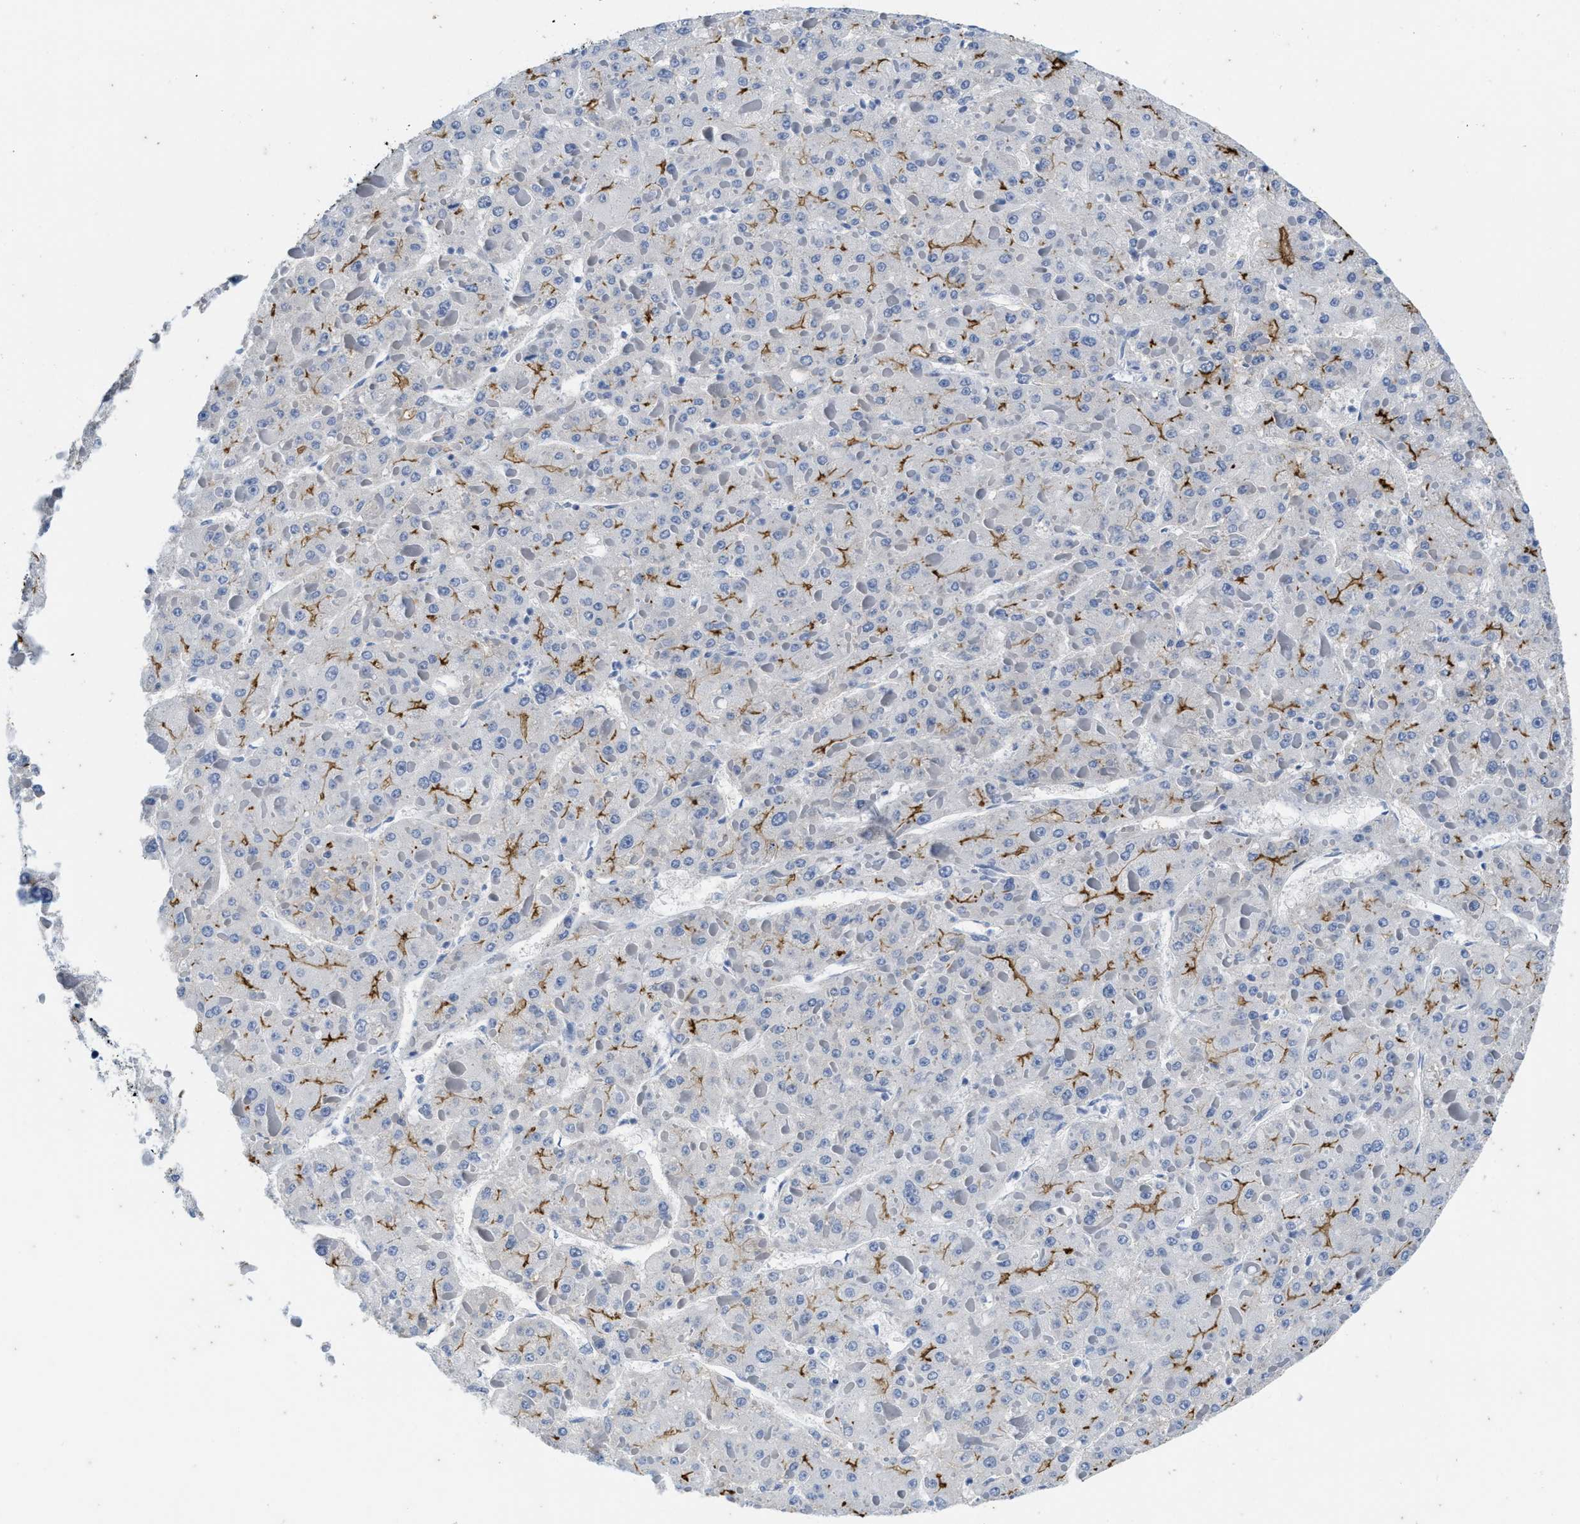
{"staining": {"intensity": "moderate", "quantity": "25%-75%", "location": "cytoplasmic/membranous"}, "tissue": "liver cancer", "cell_type": "Tumor cells", "image_type": "cancer", "snomed": [{"axis": "morphology", "description": "Carcinoma, Hepatocellular, NOS"}, {"axis": "topography", "description": "Liver"}], "caption": "Hepatocellular carcinoma (liver) was stained to show a protein in brown. There is medium levels of moderate cytoplasmic/membranous positivity in approximately 25%-75% of tumor cells.", "gene": "ABCB11", "patient": {"sex": "female", "age": 73}}